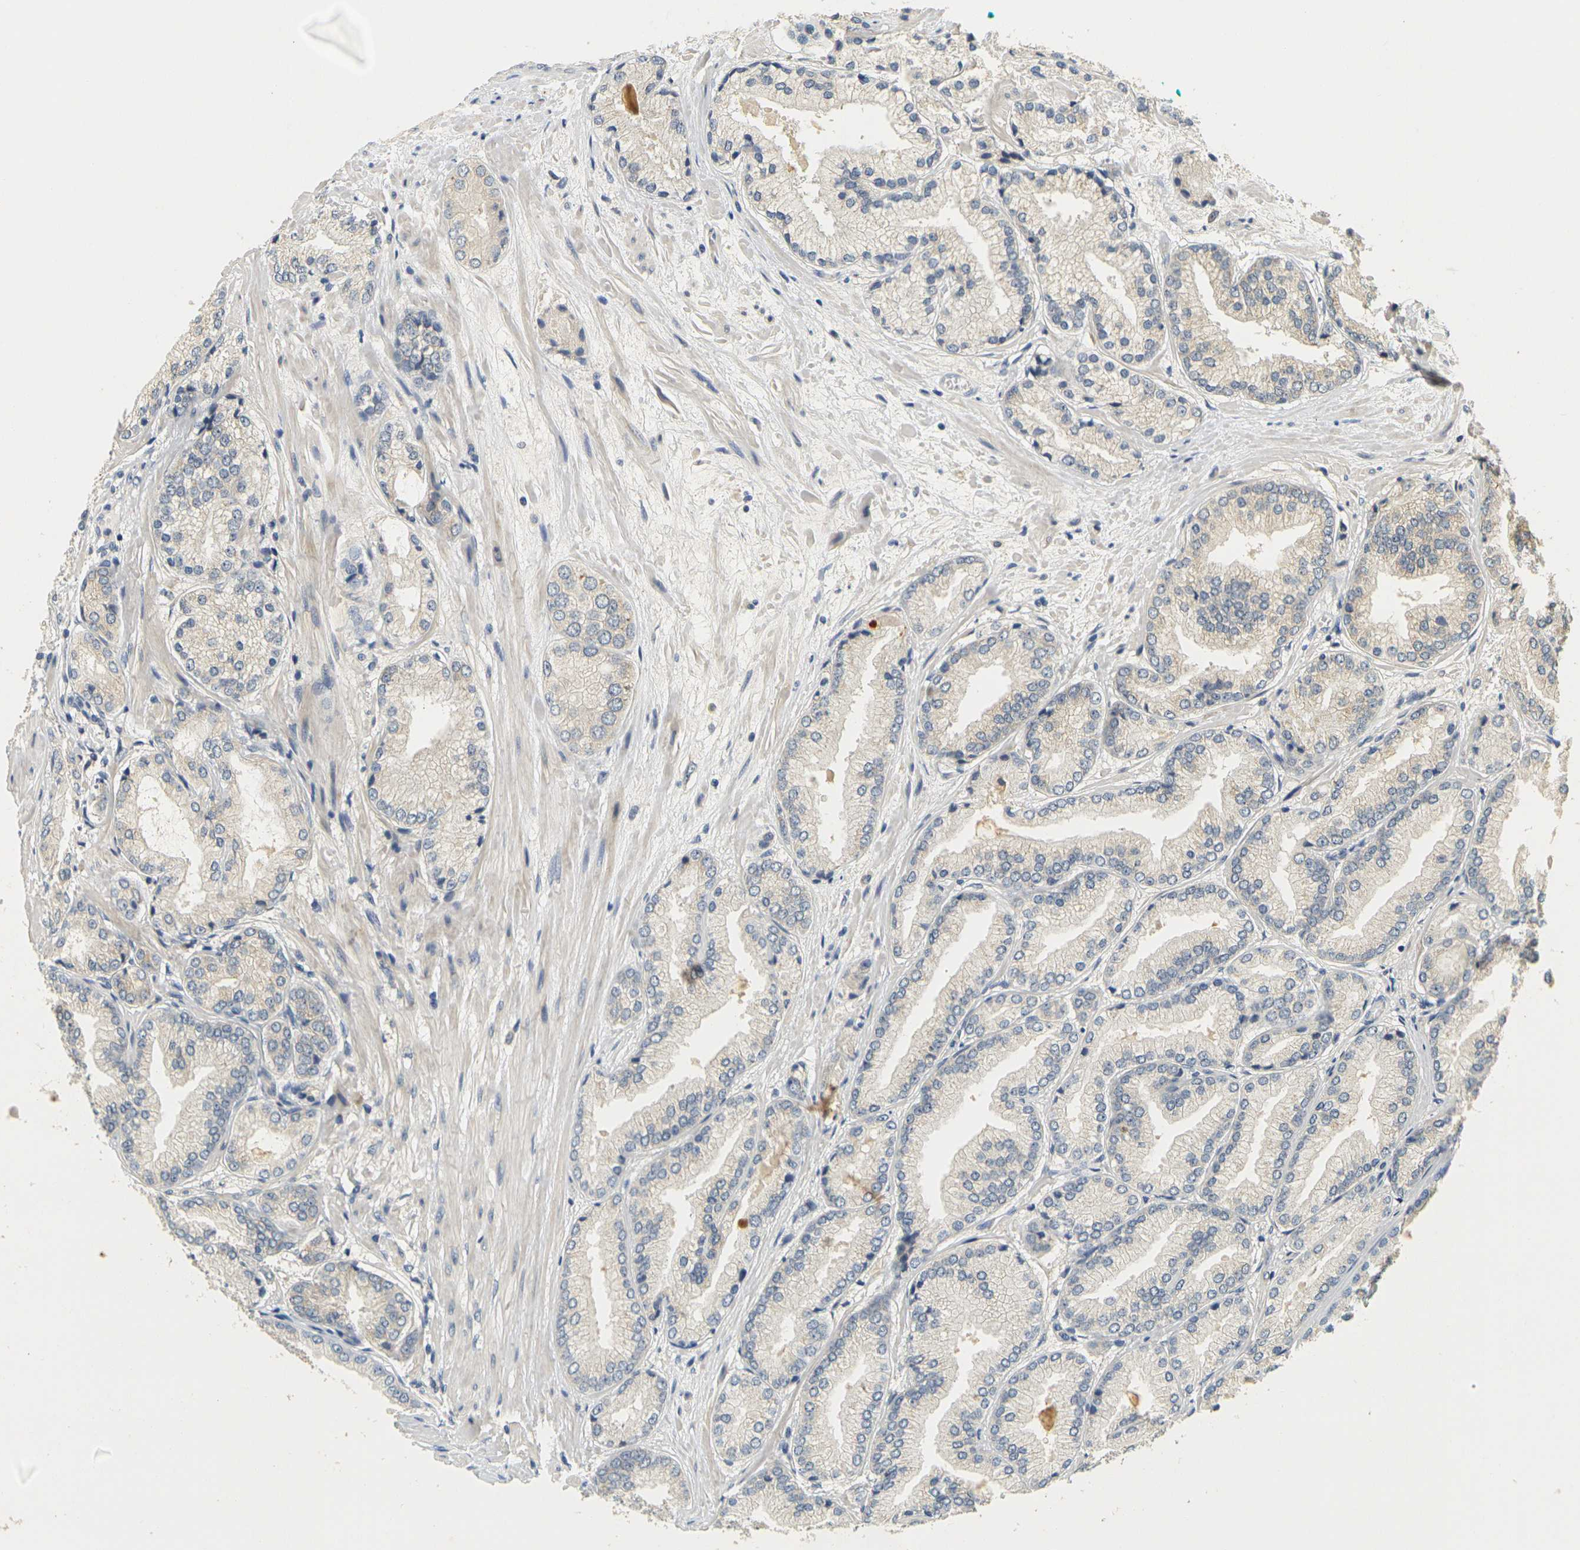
{"staining": {"intensity": "negative", "quantity": "none", "location": "none"}, "tissue": "prostate cancer", "cell_type": "Tumor cells", "image_type": "cancer", "snomed": [{"axis": "morphology", "description": "Adenocarcinoma, High grade"}, {"axis": "topography", "description": "Prostate"}], "caption": "An immunohistochemistry micrograph of prostate cancer (adenocarcinoma (high-grade)) is shown. There is no staining in tumor cells of prostate cancer (adenocarcinoma (high-grade)). The staining is performed using DAB brown chromogen with nuclei counter-stained in using hematoxylin.", "gene": "GDAP1", "patient": {"sex": "male", "age": 59}}